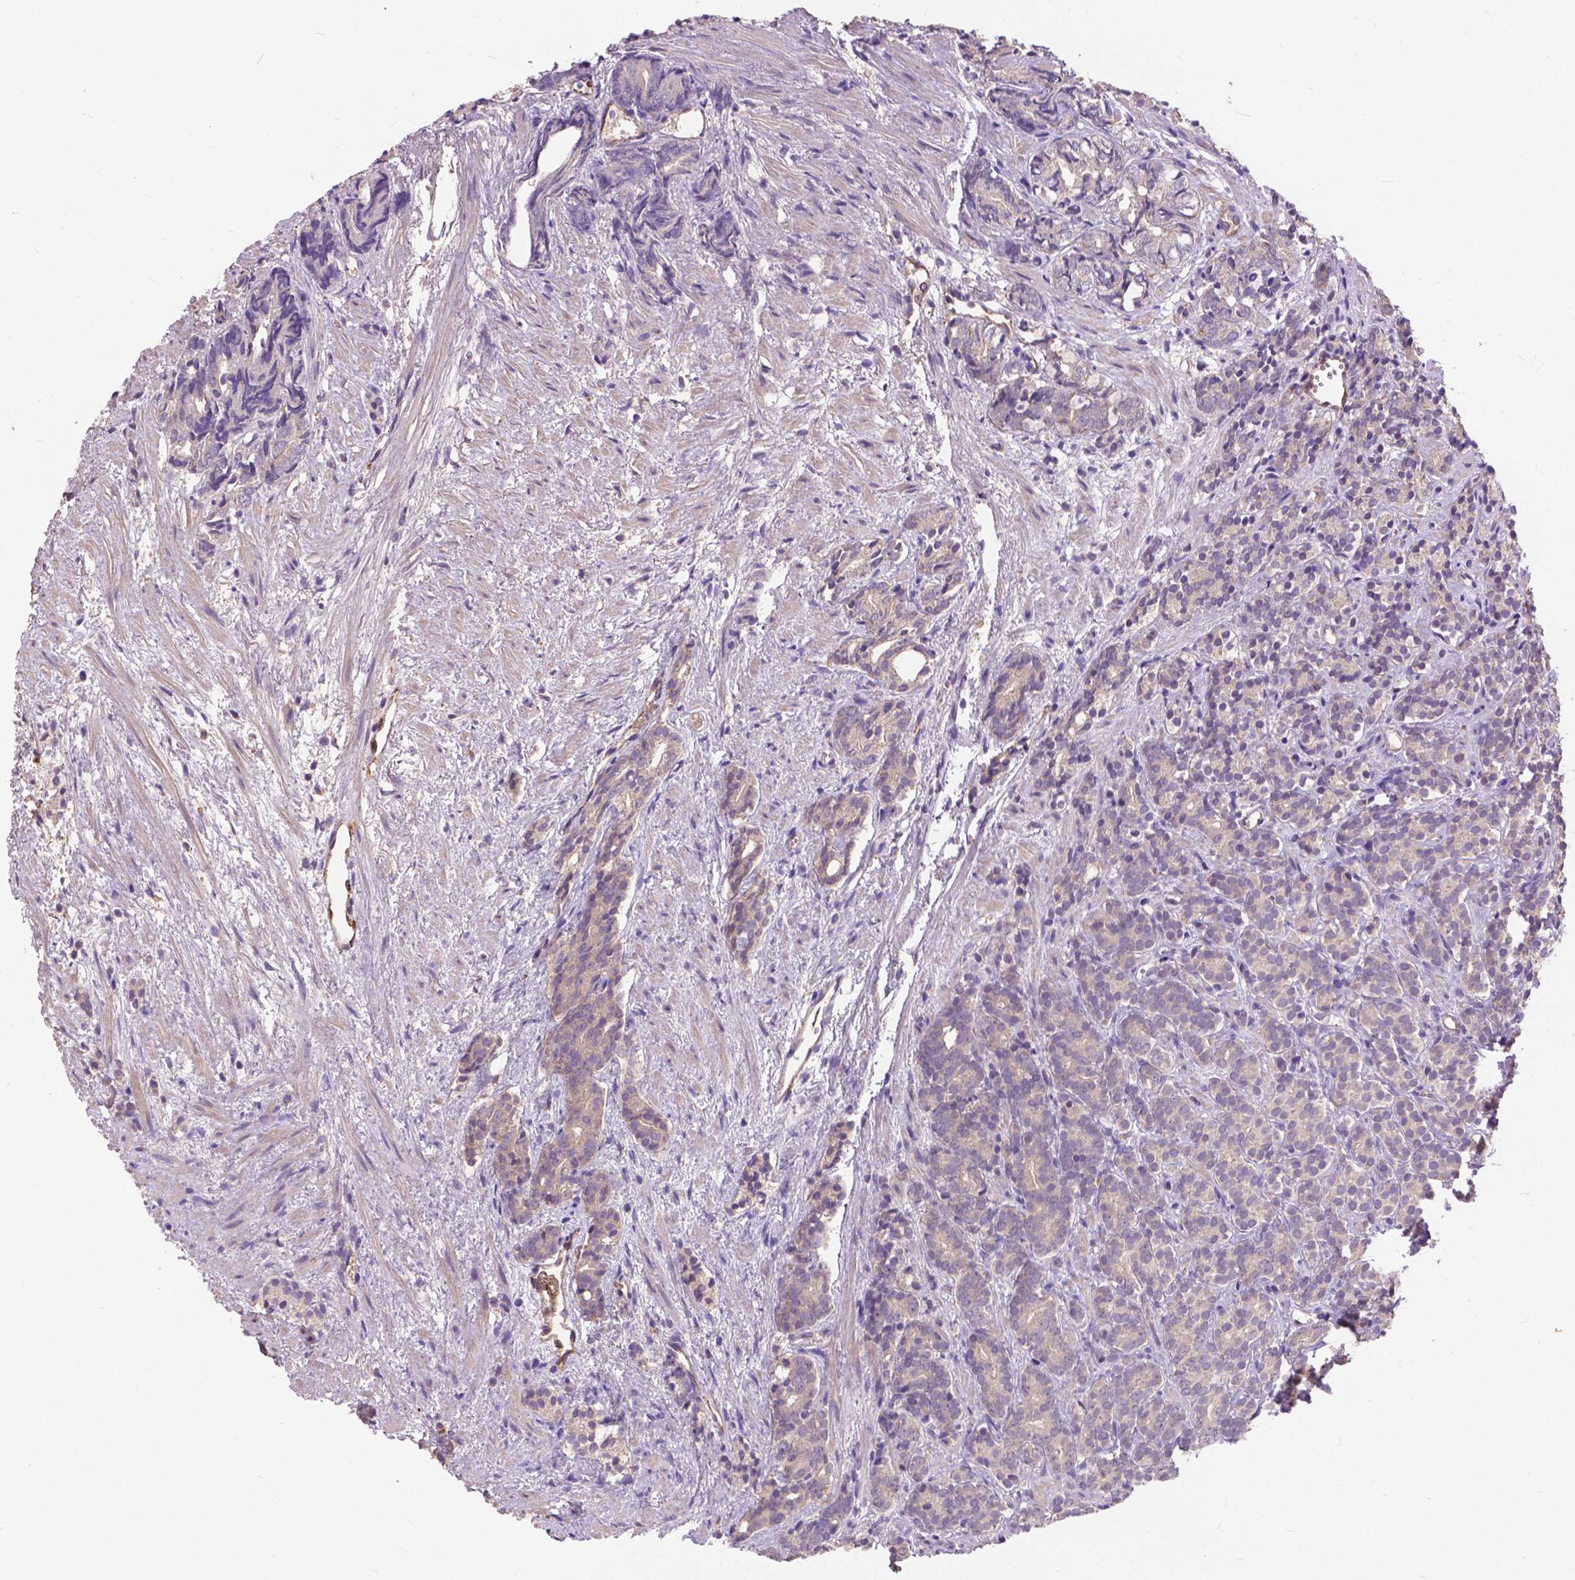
{"staining": {"intensity": "negative", "quantity": "none", "location": "none"}, "tissue": "prostate cancer", "cell_type": "Tumor cells", "image_type": "cancer", "snomed": [{"axis": "morphology", "description": "Adenocarcinoma, High grade"}, {"axis": "topography", "description": "Prostate"}], "caption": "Prostate cancer was stained to show a protein in brown. There is no significant positivity in tumor cells. (Immunohistochemistry (ihc), brightfield microscopy, high magnification).", "gene": "ZNF337", "patient": {"sex": "male", "age": 84}}